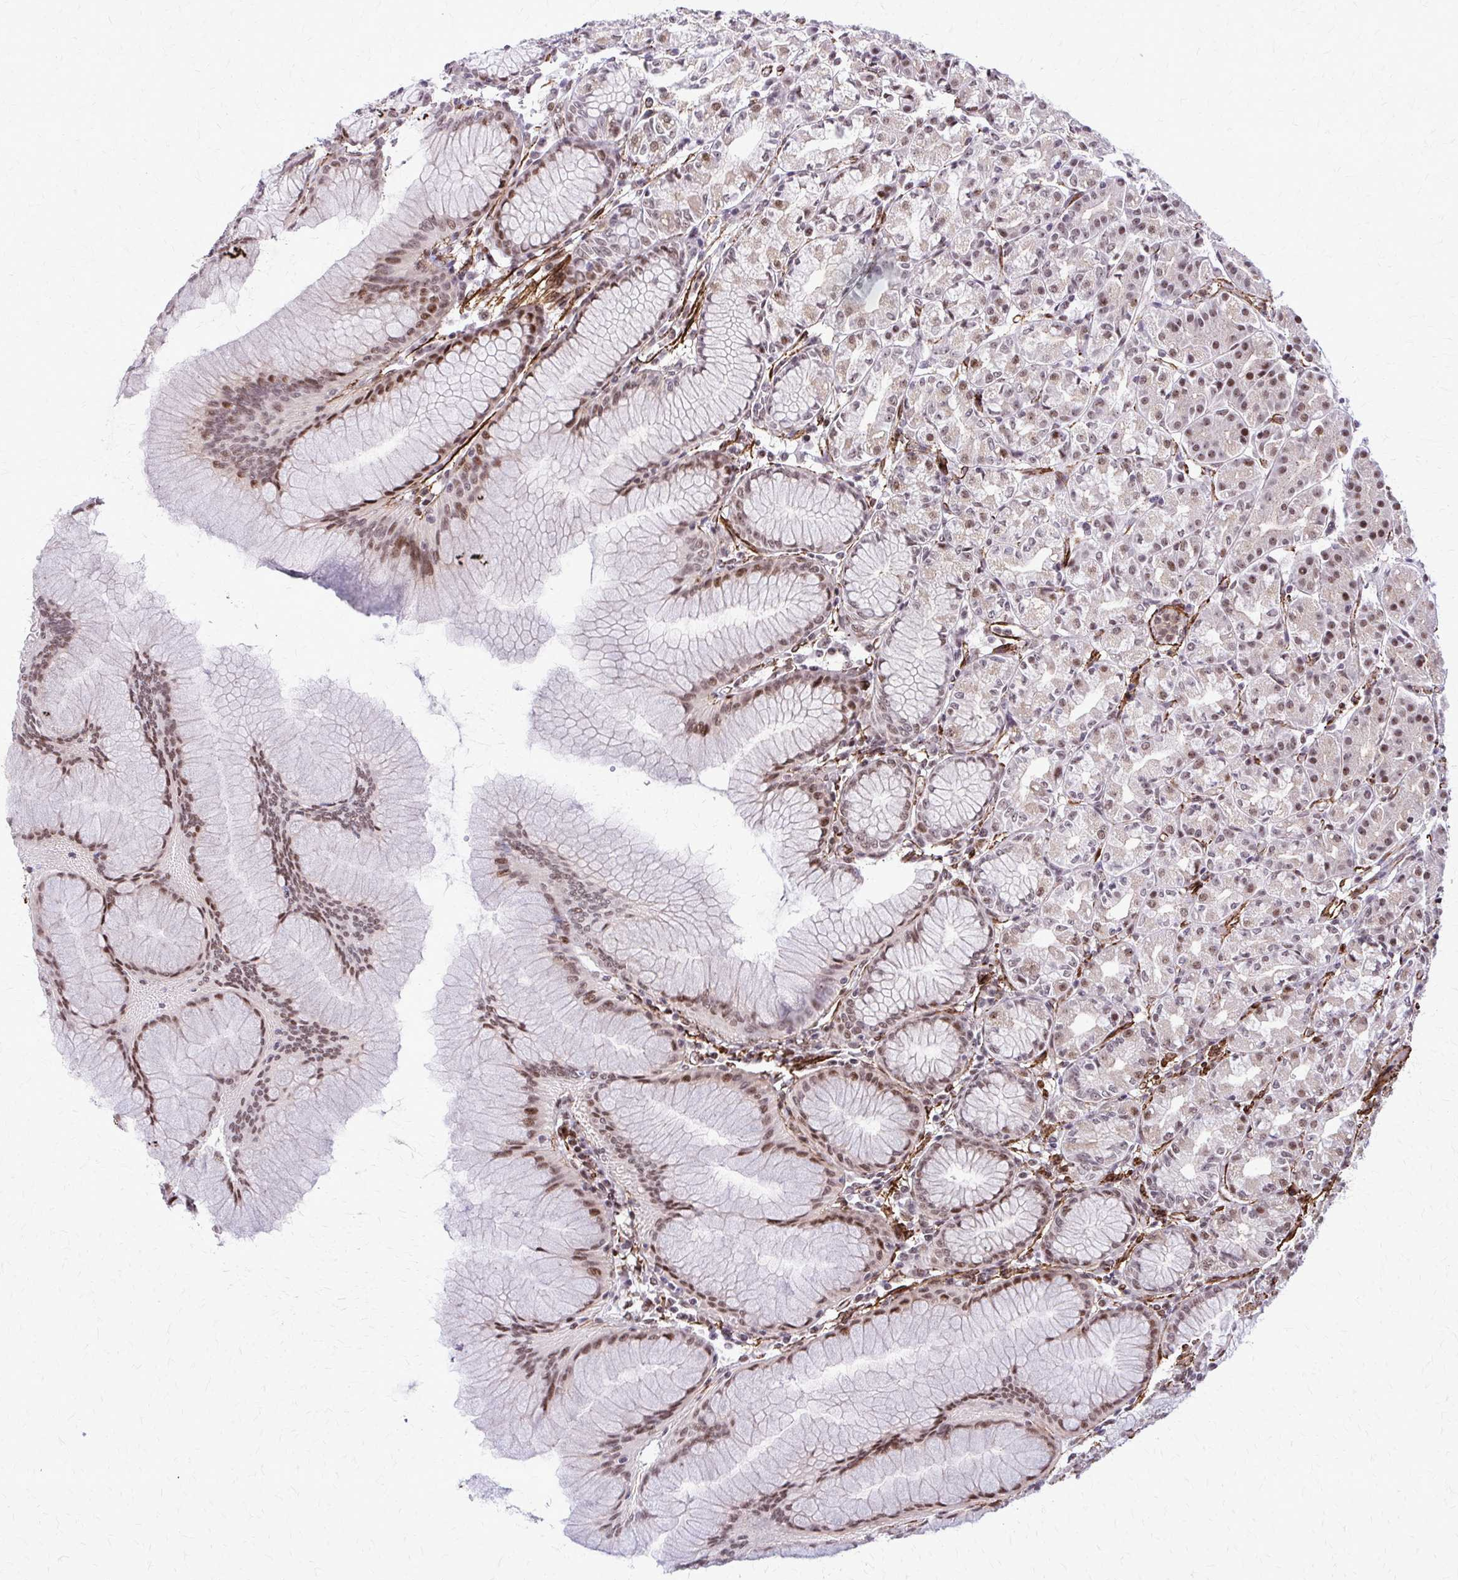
{"staining": {"intensity": "moderate", "quantity": ">75%", "location": "nuclear"}, "tissue": "stomach", "cell_type": "Glandular cells", "image_type": "normal", "snomed": [{"axis": "morphology", "description": "Normal tissue, NOS"}, {"axis": "topography", "description": "Stomach"}], "caption": "Immunohistochemistry (DAB) staining of unremarkable stomach displays moderate nuclear protein staining in approximately >75% of glandular cells.", "gene": "NRBF2", "patient": {"sex": "female", "age": 57}}